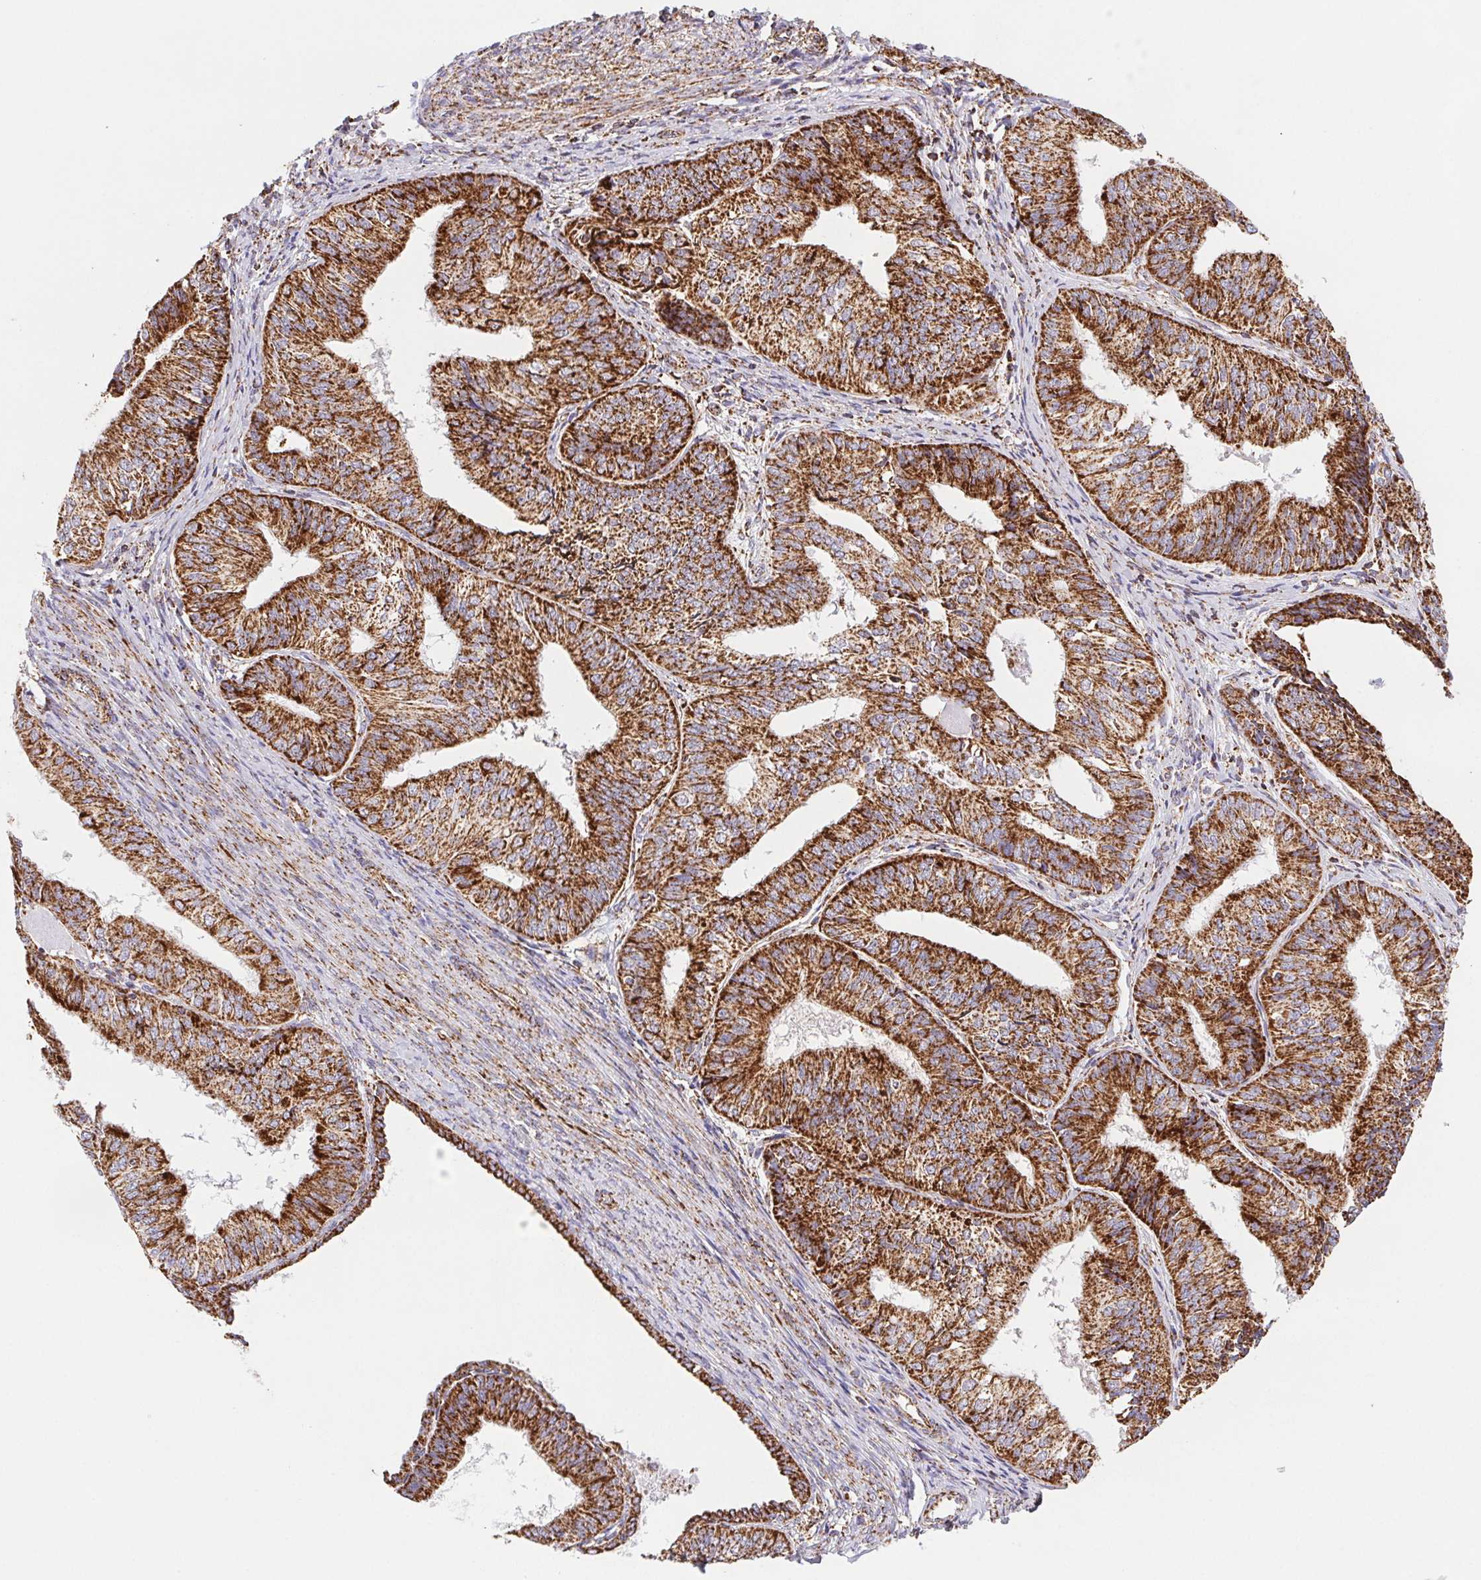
{"staining": {"intensity": "strong", "quantity": ">75%", "location": "cytoplasmic/membranous"}, "tissue": "endometrial cancer", "cell_type": "Tumor cells", "image_type": "cancer", "snomed": [{"axis": "morphology", "description": "Adenocarcinoma, NOS"}, {"axis": "topography", "description": "Endometrium"}], "caption": "Approximately >75% of tumor cells in human endometrial cancer demonstrate strong cytoplasmic/membranous protein expression as visualized by brown immunohistochemical staining.", "gene": "NIPSNAP2", "patient": {"sex": "female", "age": 58}}